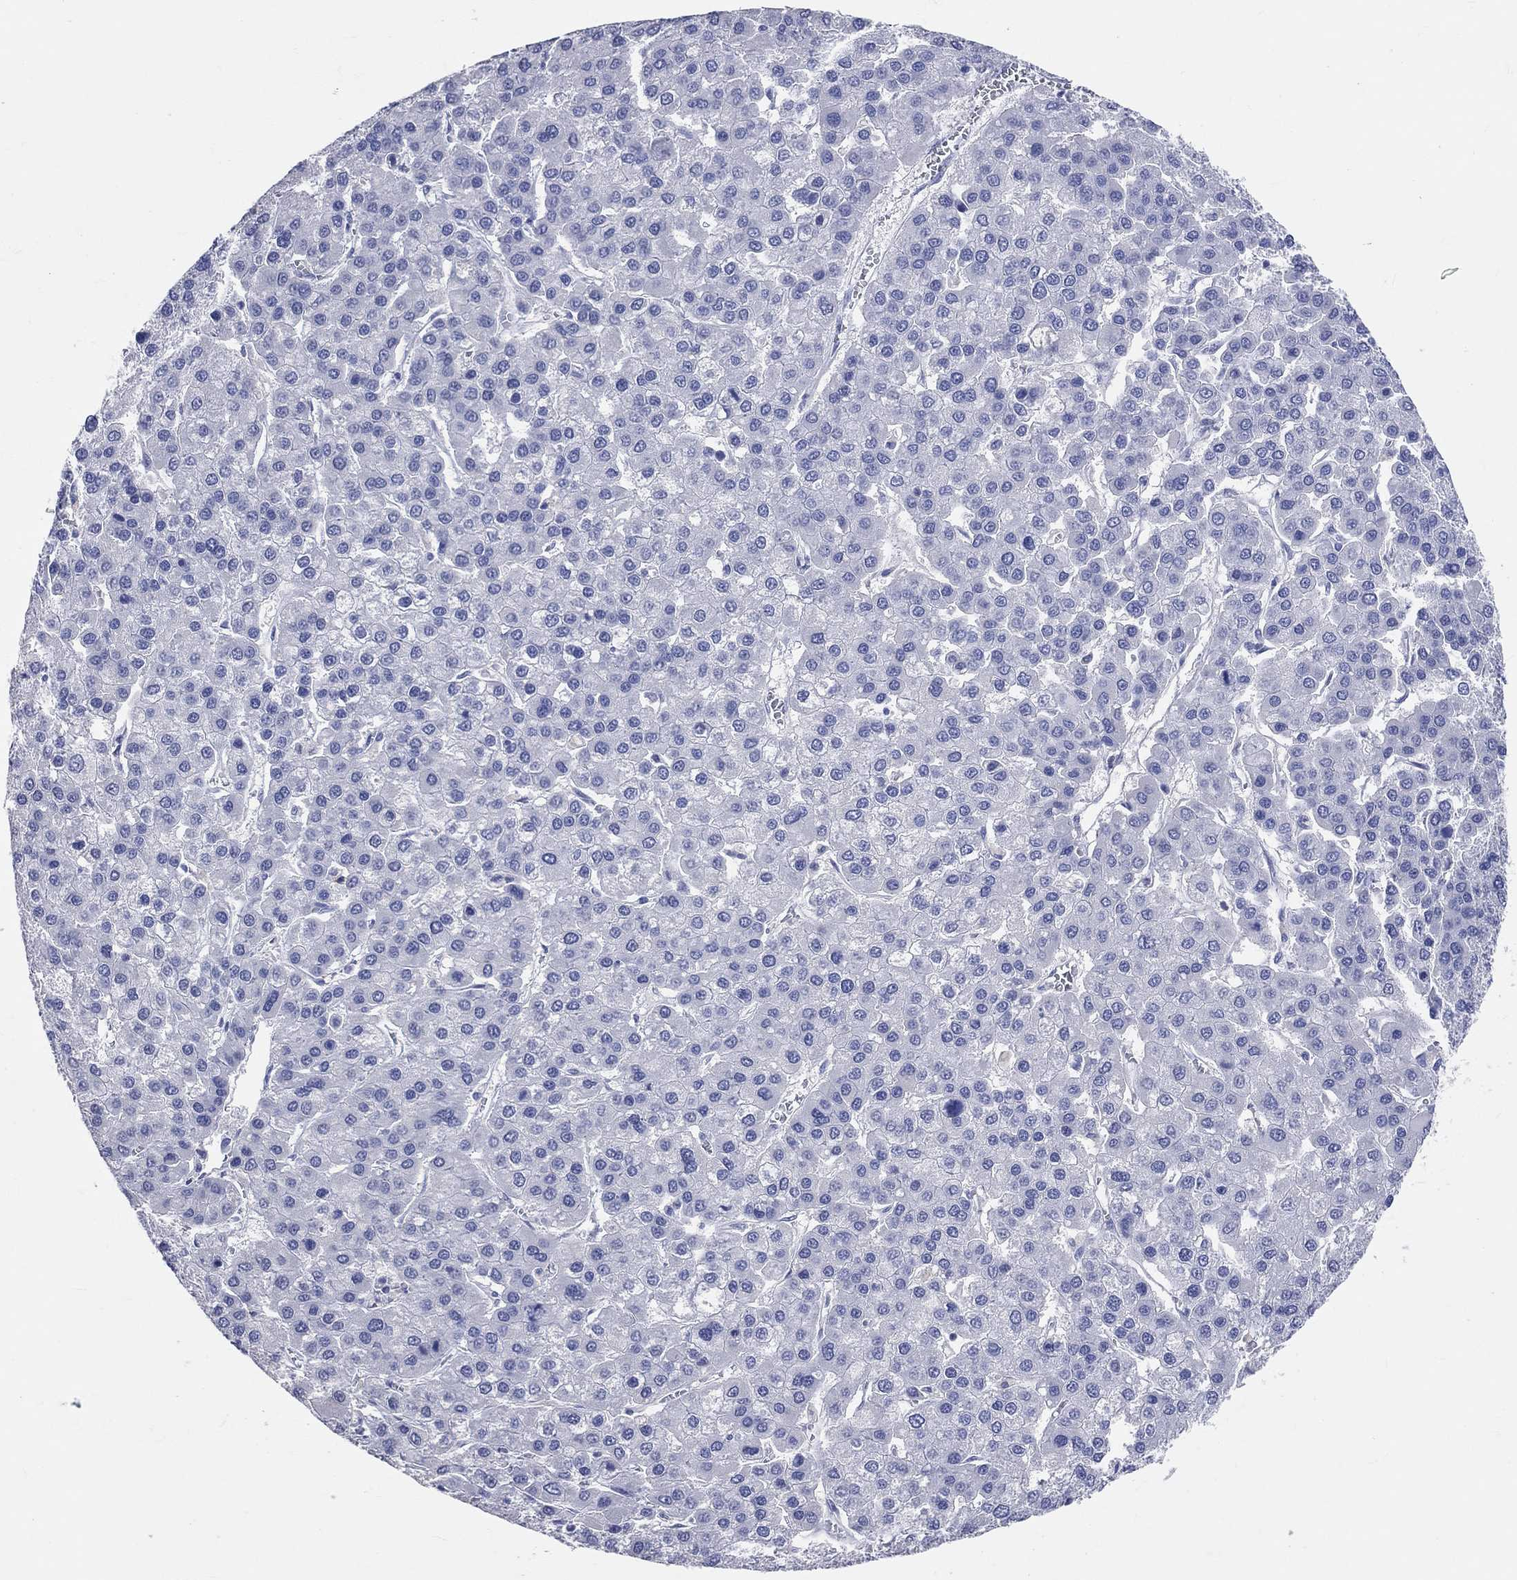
{"staining": {"intensity": "negative", "quantity": "none", "location": "none"}, "tissue": "liver cancer", "cell_type": "Tumor cells", "image_type": "cancer", "snomed": [{"axis": "morphology", "description": "Carcinoma, Hepatocellular, NOS"}, {"axis": "topography", "description": "Liver"}], "caption": "DAB immunohistochemical staining of liver cancer (hepatocellular carcinoma) demonstrates no significant staining in tumor cells.", "gene": "LAT", "patient": {"sex": "female", "age": 41}}